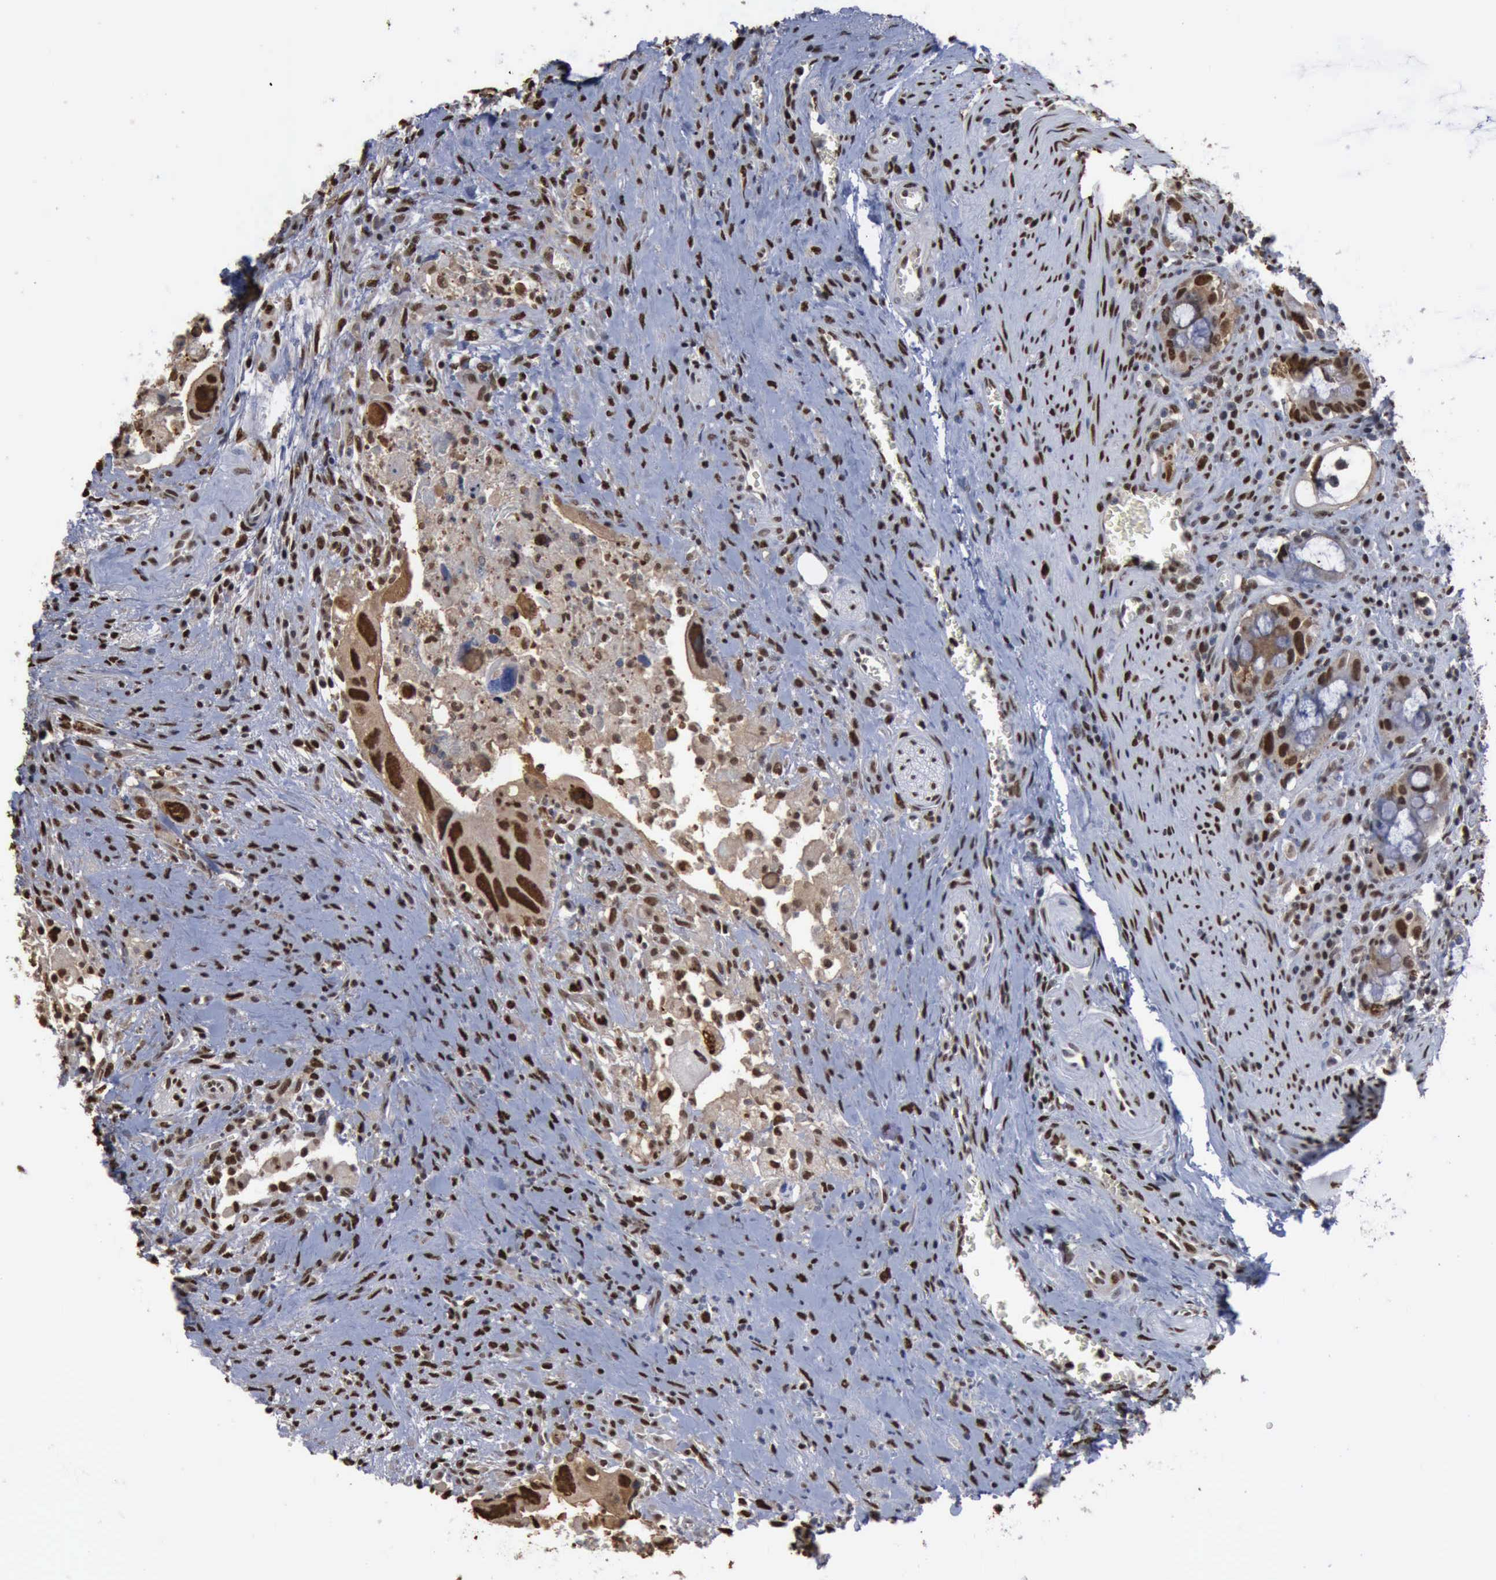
{"staining": {"intensity": "moderate", "quantity": "25%-75%", "location": "nuclear"}, "tissue": "colorectal cancer", "cell_type": "Tumor cells", "image_type": "cancer", "snomed": [{"axis": "morphology", "description": "Adenocarcinoma, NOS"}, {"axis": "topography", "description": "Rectum"}], "caption": "Colorectal cancer stained with DAB immunohistochemistry exhibits medium levels of moderate nuclear positivity in approximately 25%-75% of tumor cells. (Stains: DAB (3,3'-diaminobenzidine) in brown, nuclei in blue, Microscopy: brightfield microscopy at high magnification).", "gene": "PCNA", "patient": {"sex": "male", "age": 70}}